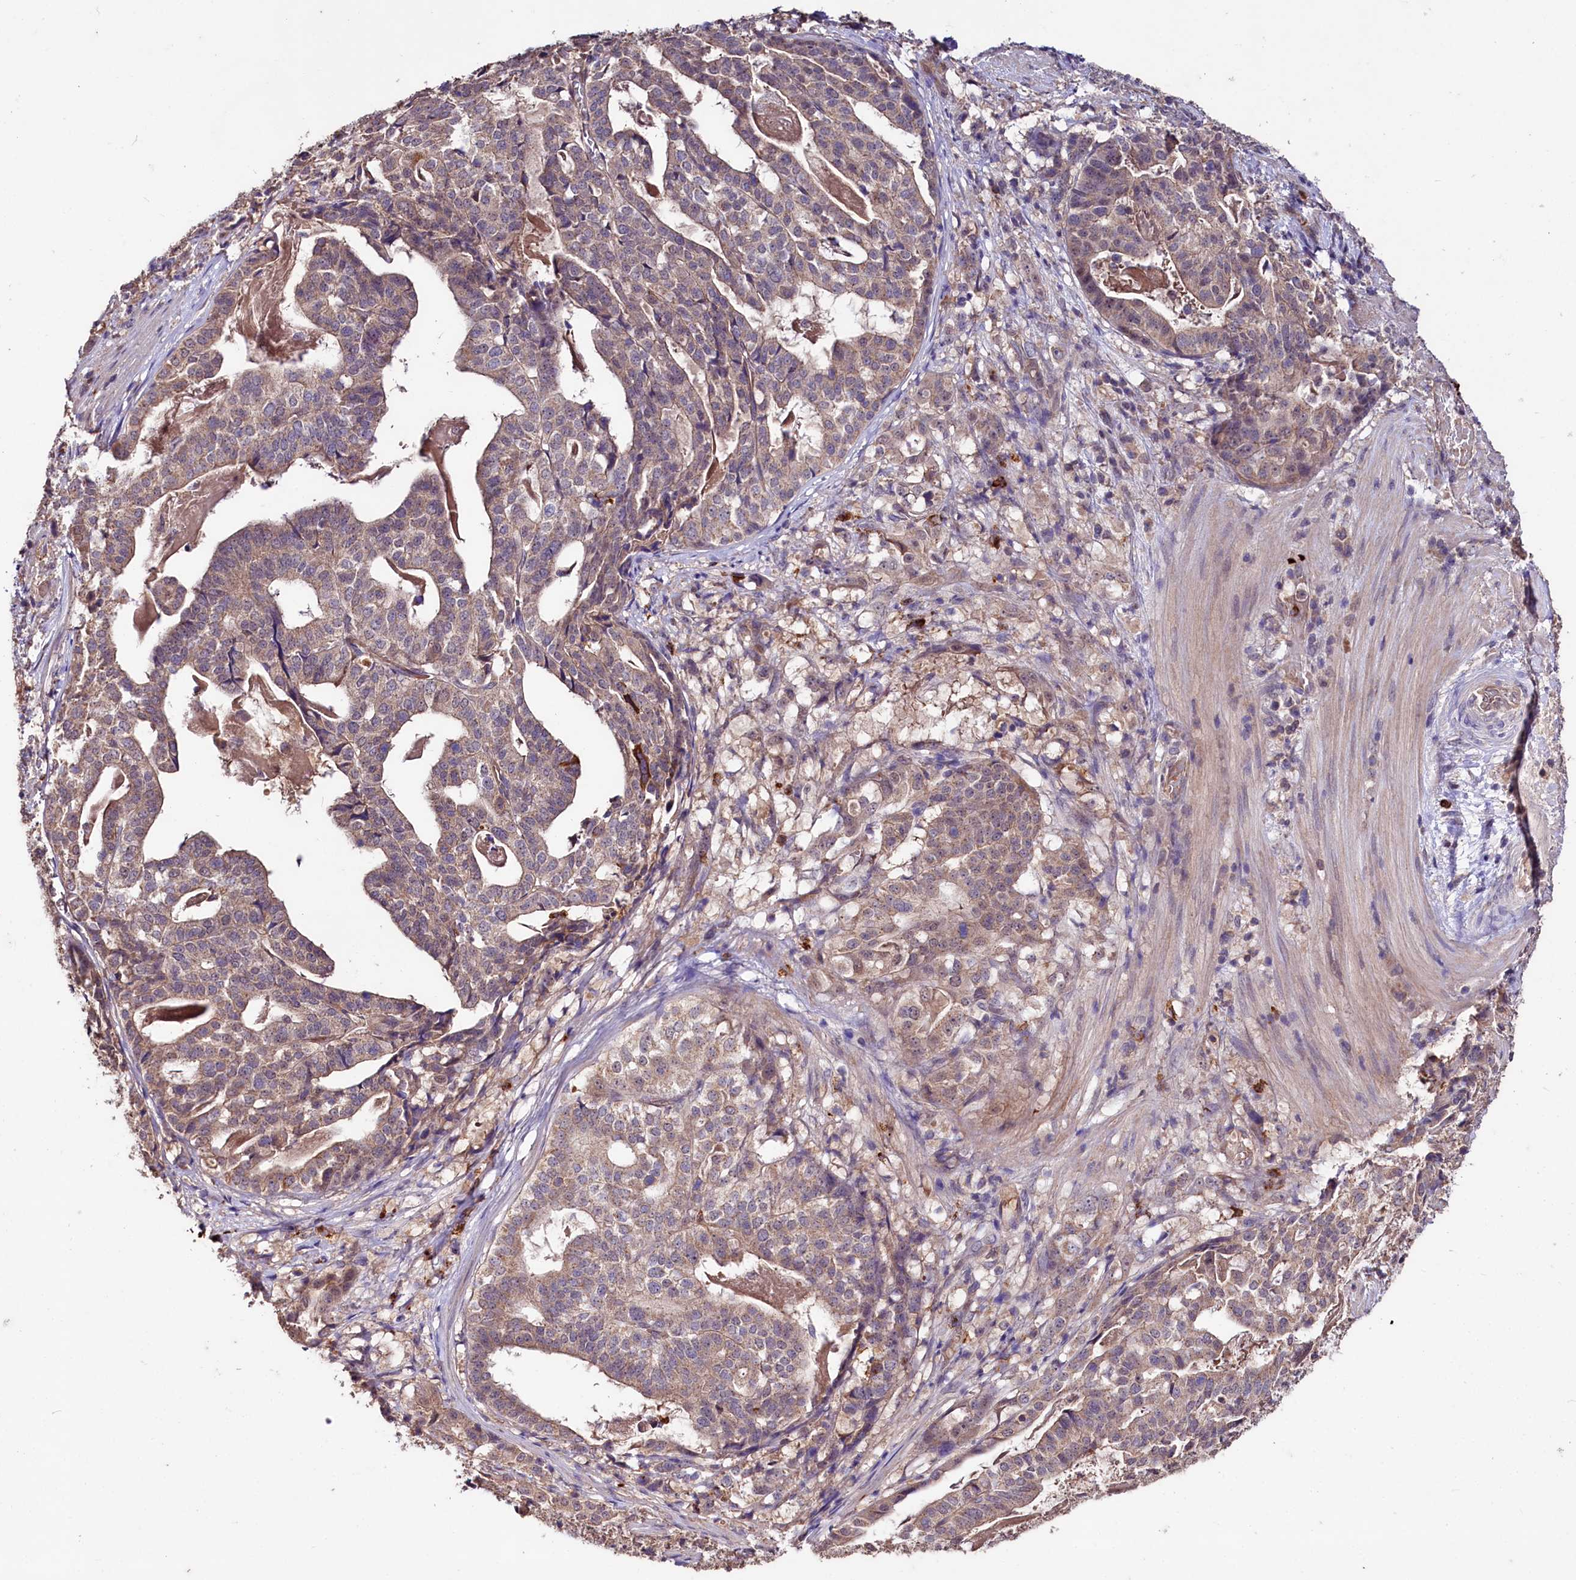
{"staining": {"intensity": "weak", "quantity": "25%-75%", "location": "cytoplasmic/membranous"}, "tissue": "stomach cancer", "cell_type": "Tumor cells", "image_type": "cancer", "snomed": [{"axis": "morphology", "description": "Adenocarcinoma, NOS"}, {"axis": "topography", "description": "Stomach"}], "caption": "This histopathology image exhibits immunohistochemistry staining of human adenocarcinoma (stomach), with low weak cytoplasmic/membranous staining in about 25%-75% of tumor cells.", "gene": "KLRB1", "patient": {"sex": "male", "age": 48}}